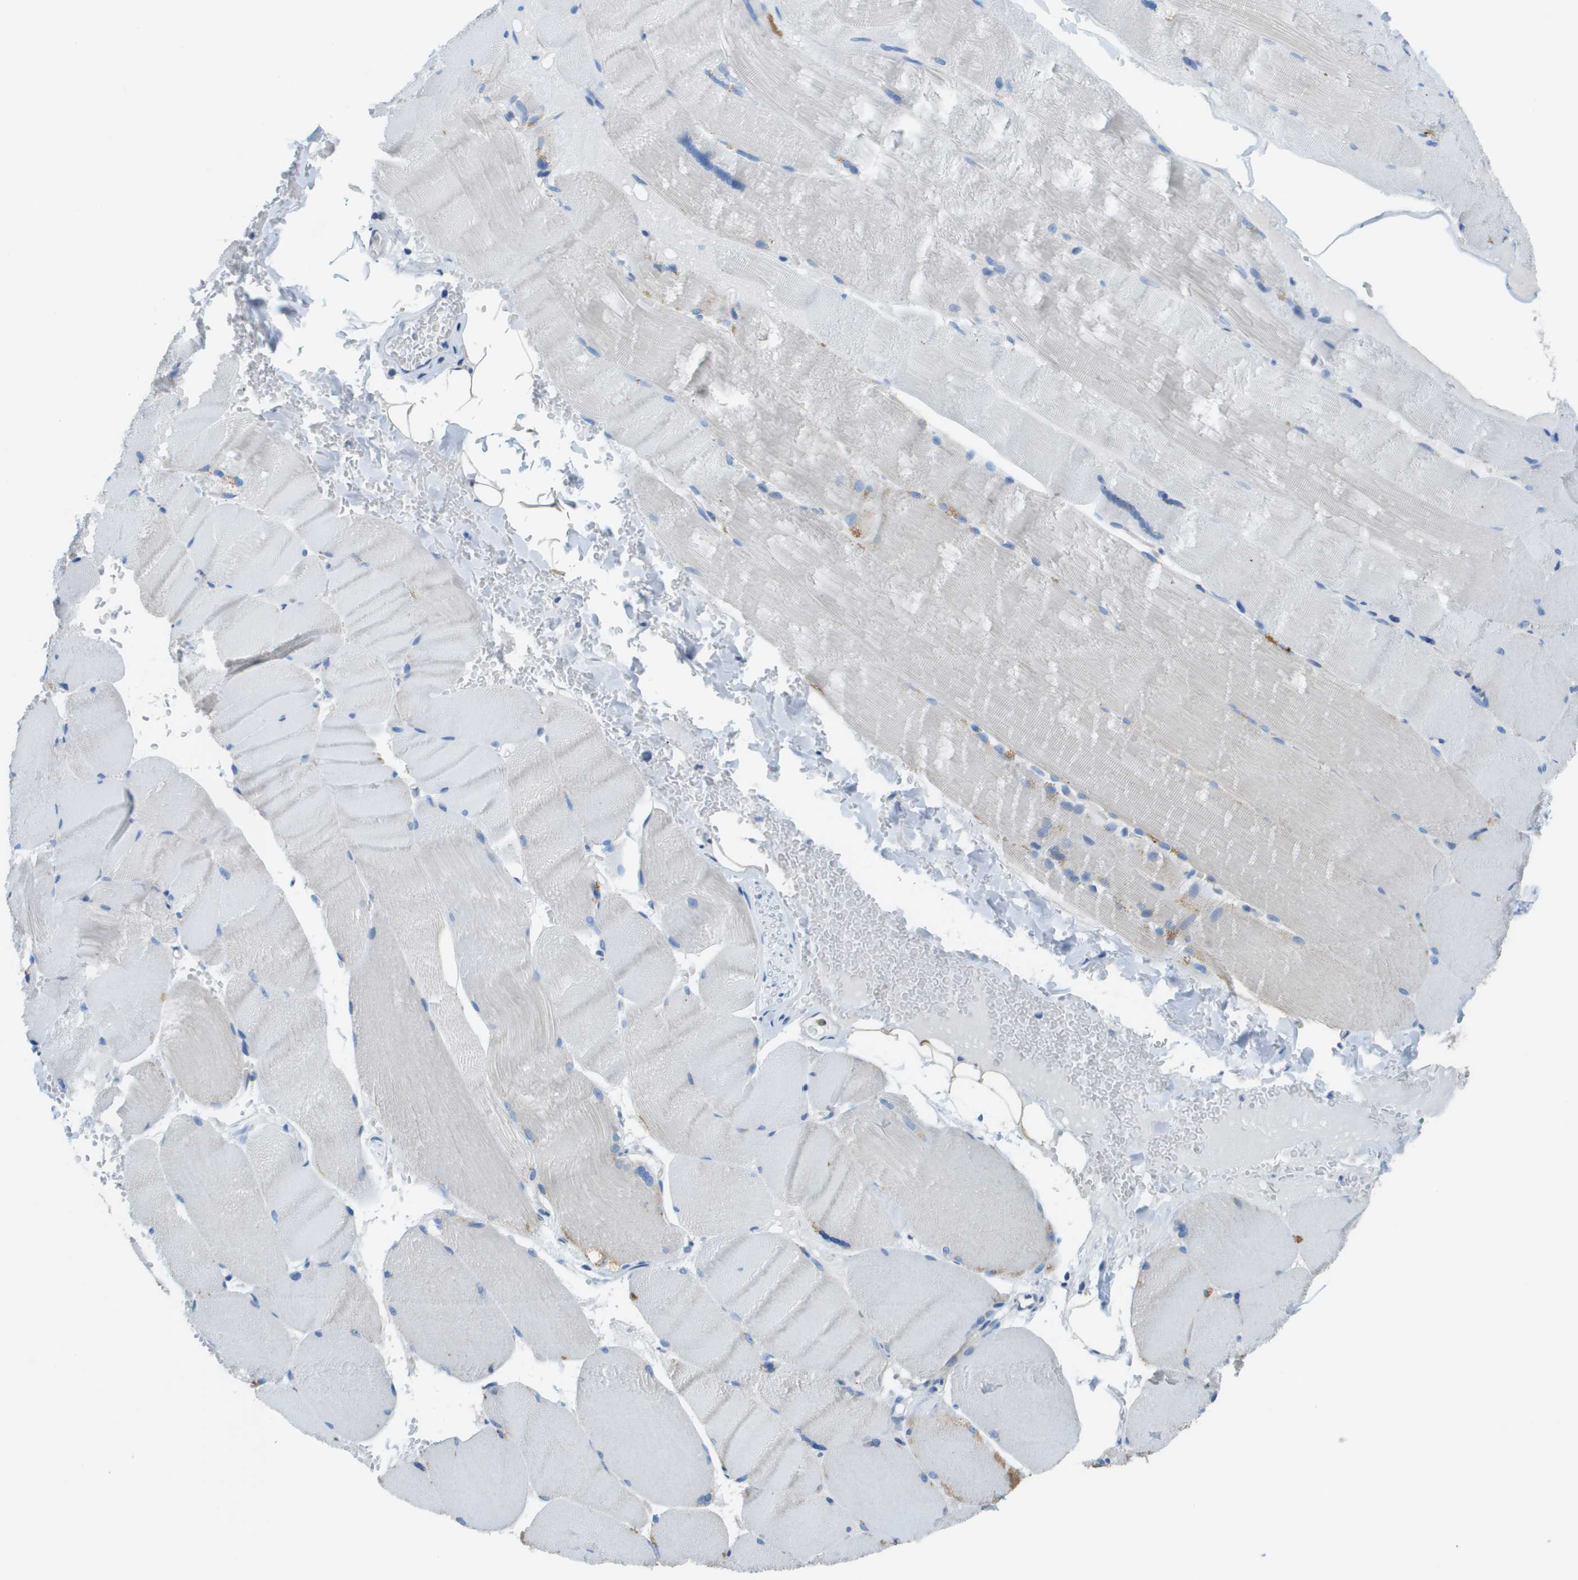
{"staining": {"intensity": "negative", "quantity": "none", "location": "none"}, "tissue": "skeletal muscle", "cell_type": "Myocytes", "image_type": "normal", "snomed": [{"axis": "morphology", "description": "Normal tissue, NOS"}, {"axis": "topography", "description": "Skin"}, {"axis": "topography", "description": "Skeletal muscle"}], "caption": "The IHC image has no significant expression in myocytes of skeletal muscle. (Brightfield microscopy of DAB (3,3'-diaminobenzidine) immunohistochemistry (IHC) at high magnification).", "gene": "SDC1", "patient": {"sex": "male", "age": 83}}